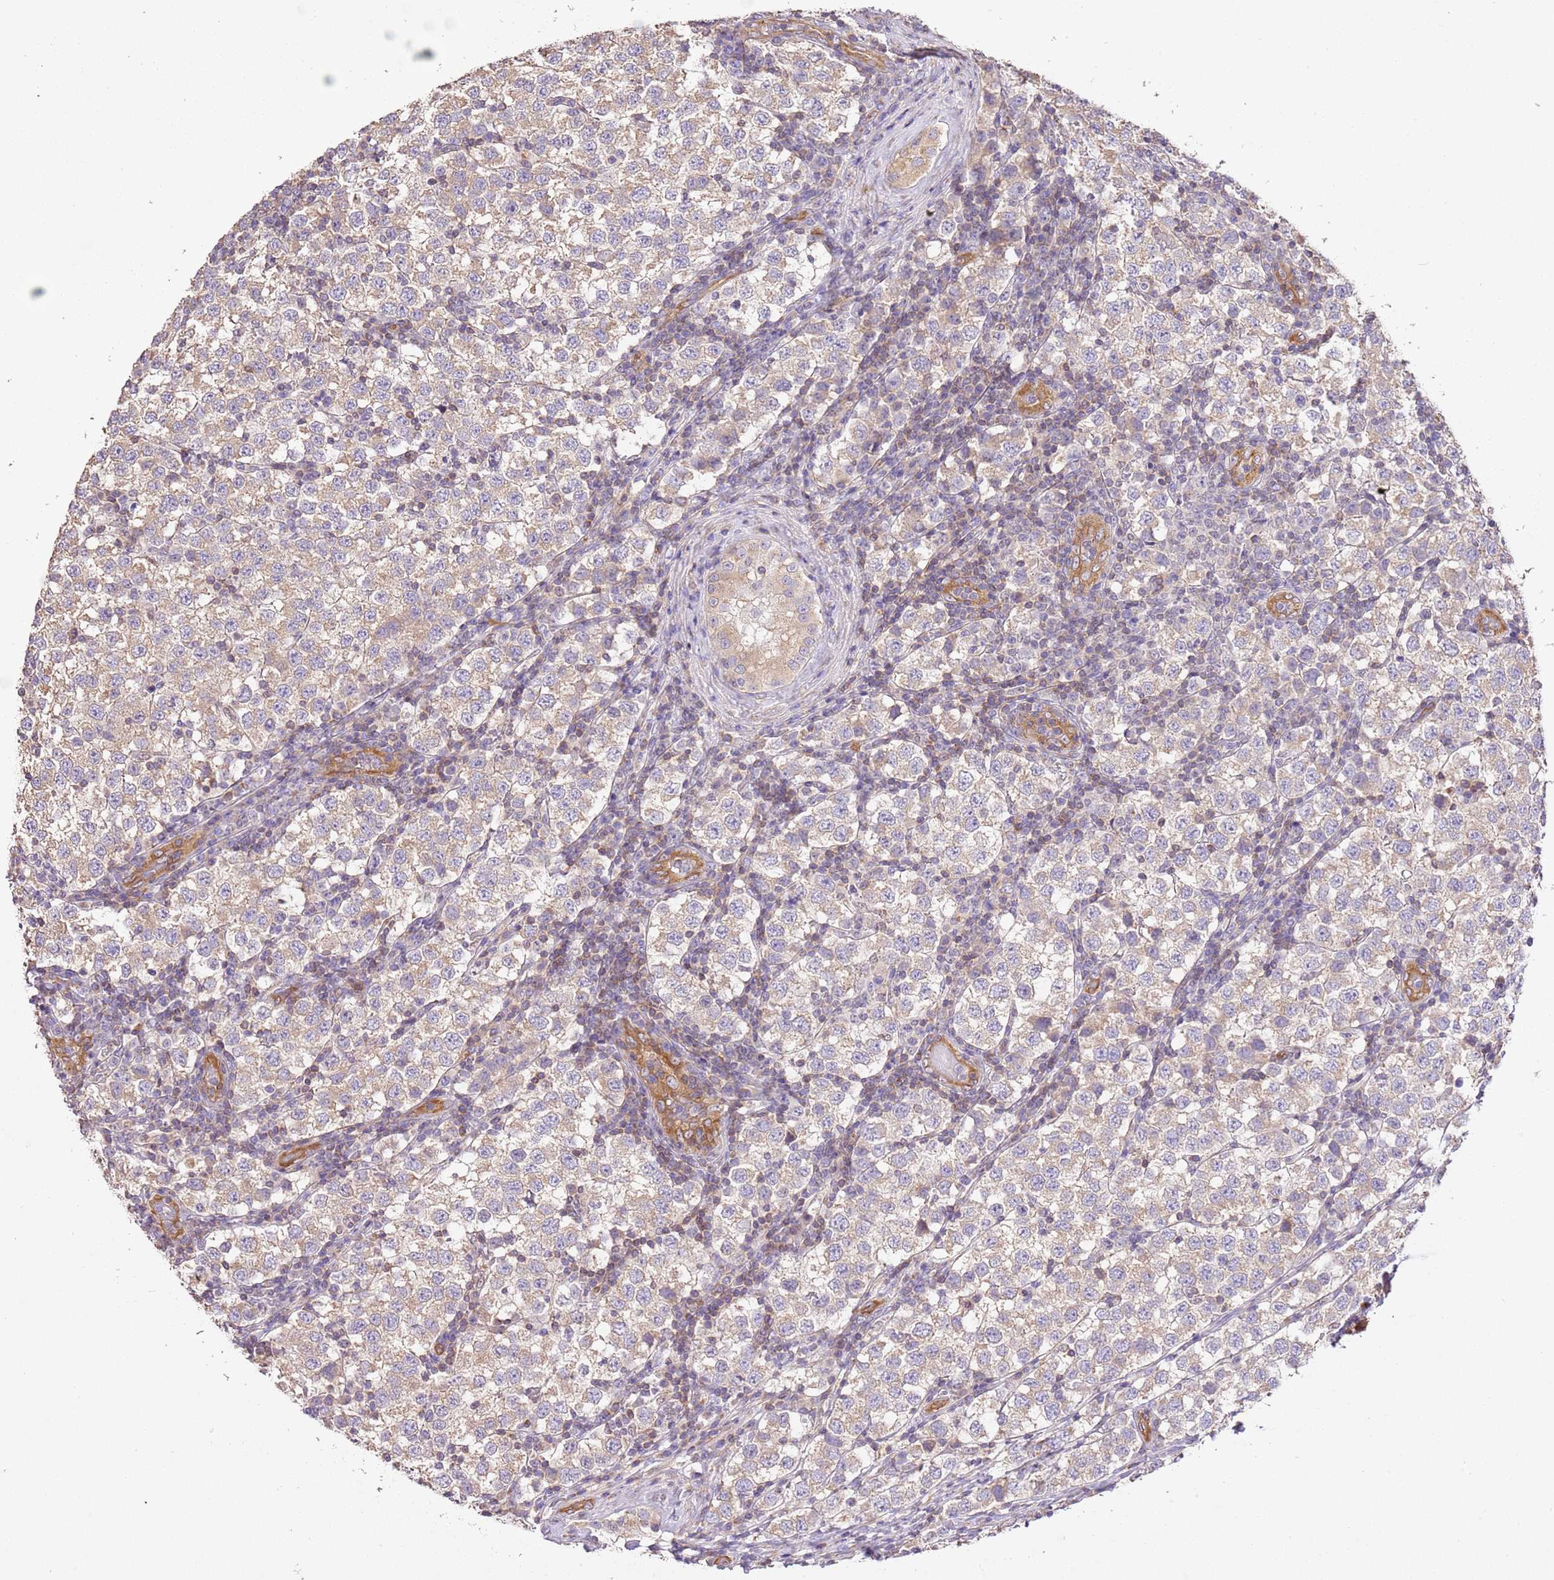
{"staining": {"intensity": "weak", "quantity": ">75%", "location": "cytoplasmic/membranous"}, "tissue": "testis cancer", "cell_type": "Tumor cells", "image_type": "cancer", "snomed": [{"axis": "morphology", "description": "Seminoma, NOS"}, {"axis": "topography", "description": "Testis"}], "caption": "Testis cancer tissue displays weak cytoplasmic/membranous expression in about >75% of tumor cells (DAB = brown stain, brightfield microscopy at high magnification).", "gene": "DOCK9", "patient": {"sex": "male", "age": 34}}